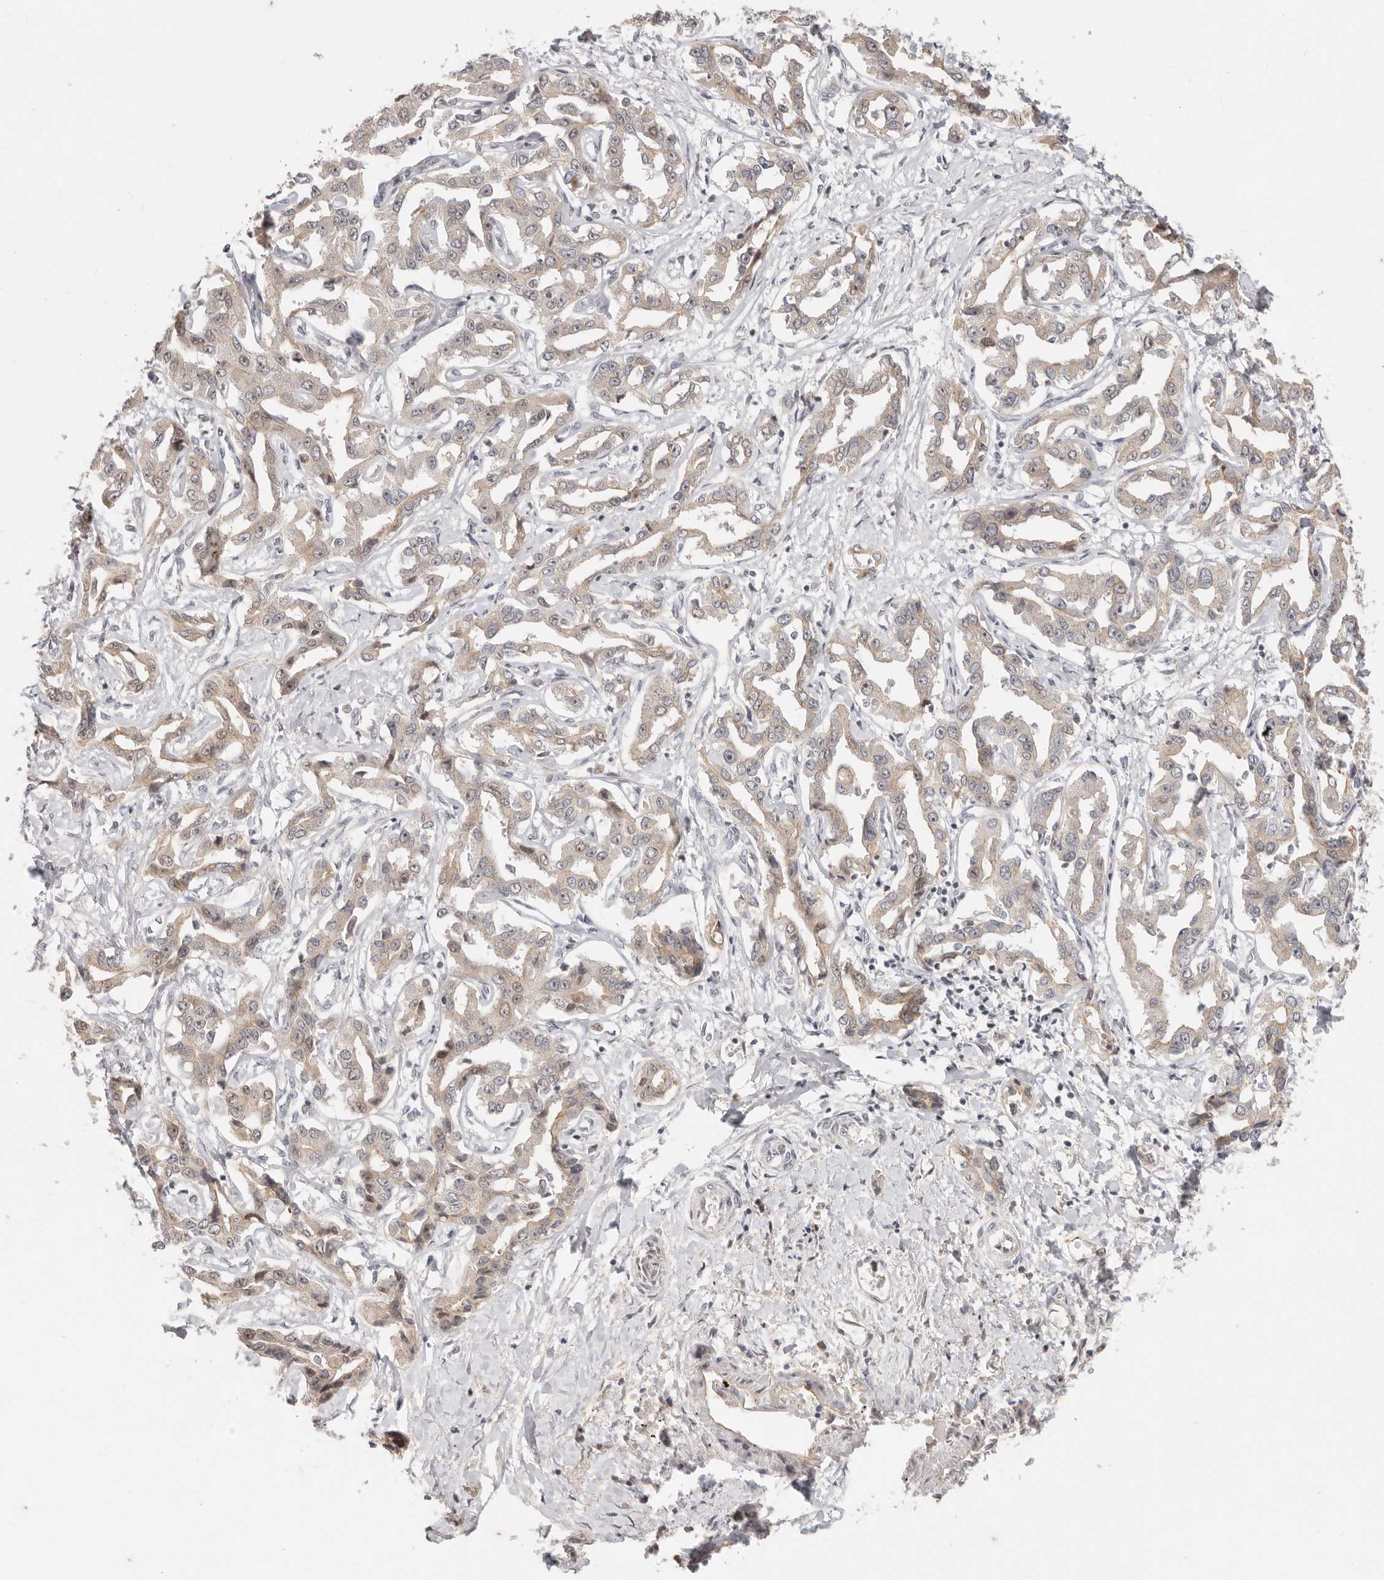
{"staining": {"intensity": "weak", "quantity": "<25%", "location": "cytoplasmic/membranous"}, "tissue": "liver cancer", "cell_type": "Tumor cells", "image_type": "cancer", "snomed": [{"axis": "morphology", "description": "Cholangiocarcinoma"}, {"axis": "topography", "description": "Liver"}], "caption": "DAB immunohistochemical staining of liver cancer (cholangiocarcinoma) shows no significant staining in tumor cells.", "gene": "RFC2", "patient": {"sex": "male", "age": 59}}